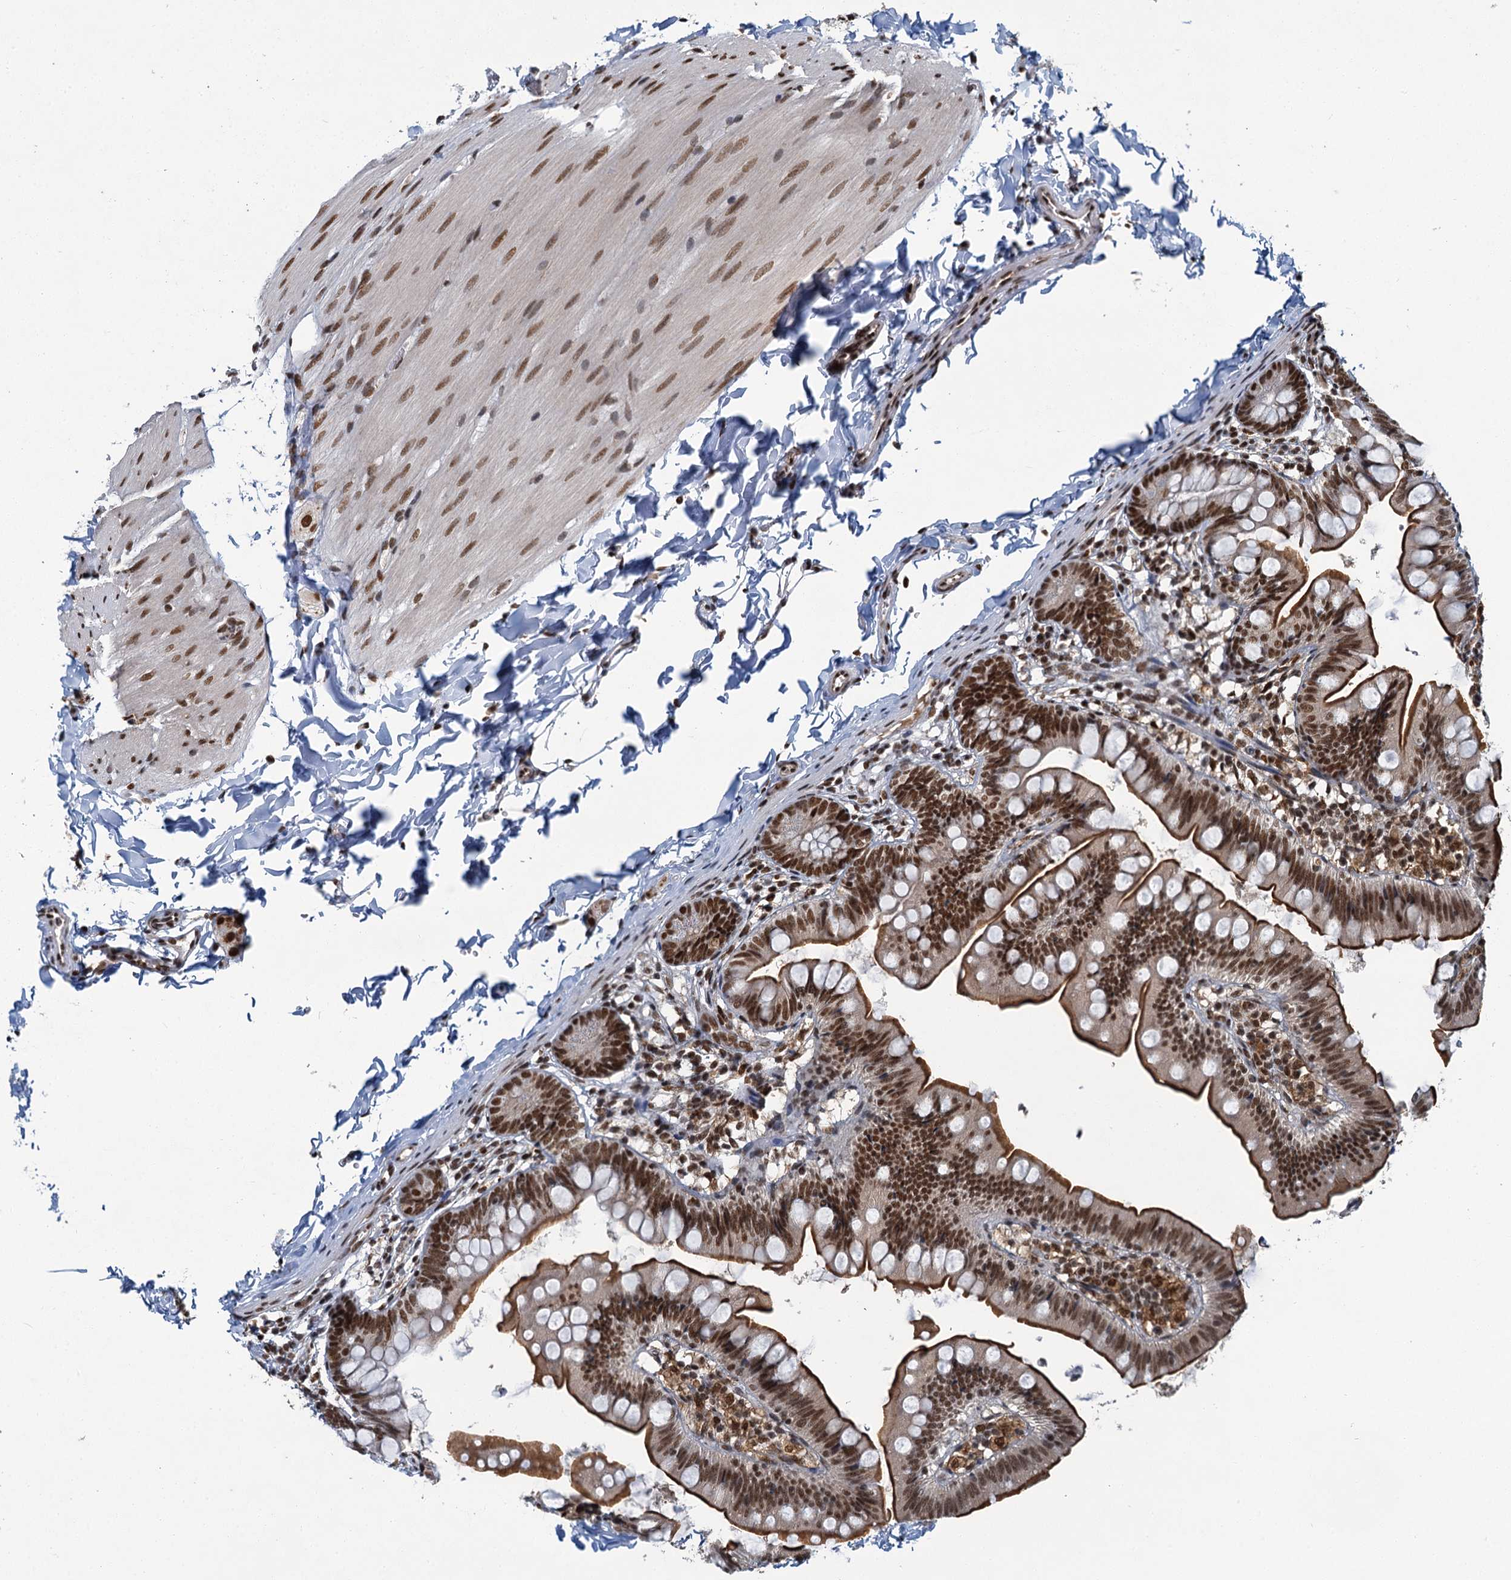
{"staining": {"intensity": "moderate", "quantity": ">75%", "location": "cytoplasmic/membranous,nuclear"}, "tissue": "small intestine", "cell_type": "Glandular cells", "image_type": "normal", "snomed": [{"axis": "morphology", "description": "Normal tissue, NOS"}, {"axis": "topography", "description": "Small intestine"}], "caption": "Immunohistochemistry (IHC) staining of normal small intestine, which exhibits medium levels of moderate cytoplasmic/membranous,nuclear expression in approximately >75% of glandular cells indicating moderate cytoplasmic/membranous,nuclear protein staining. The staining was performed using DAB (brown) for protein detection and nuclei were counterstained in hematoxylin (blue).", "gene": "PPHLN1", "patient": {"sex": "male", "age": 7}}